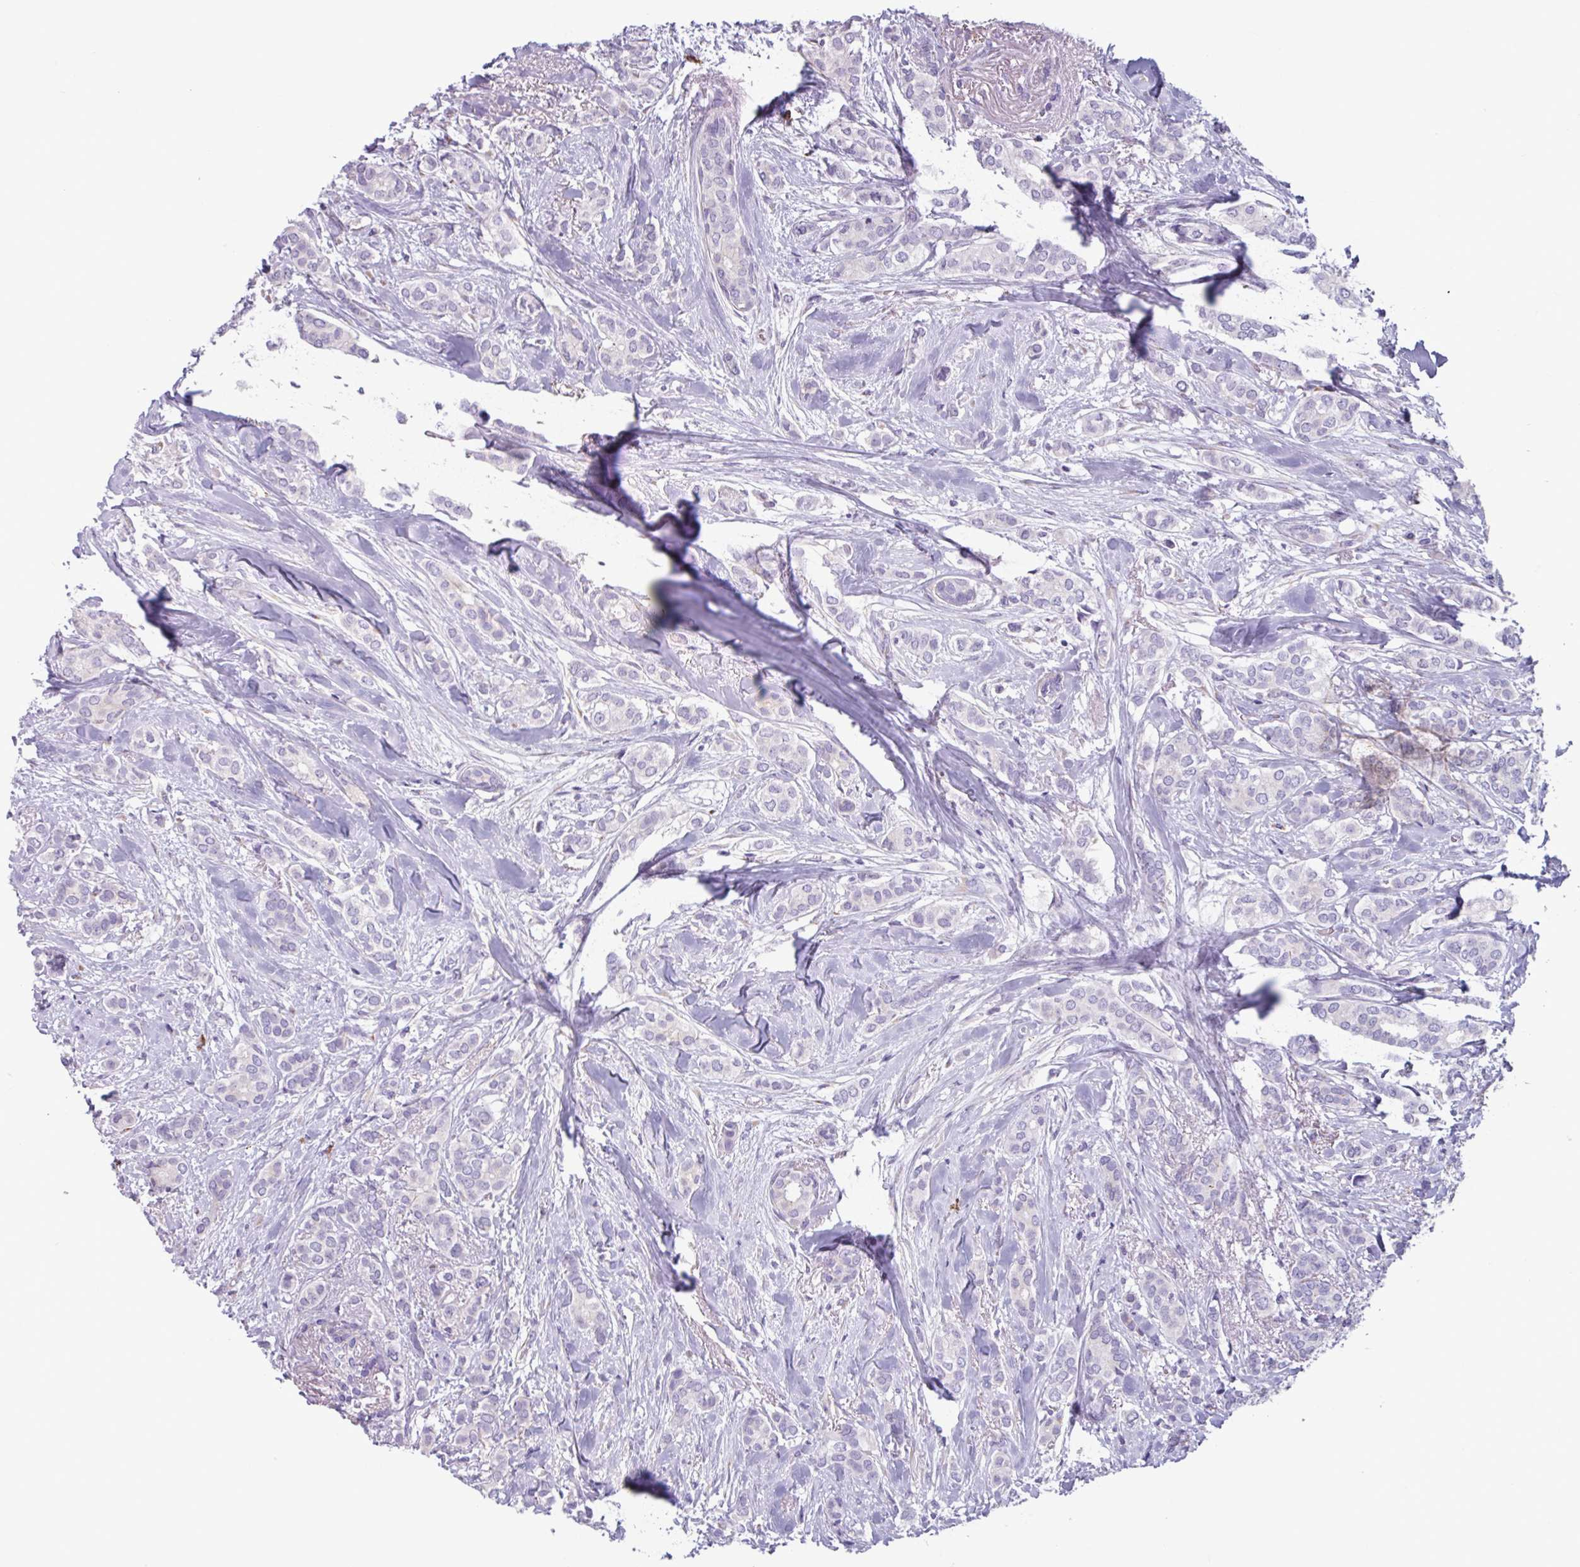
{"staining": {"intensity": "negative", "quantity": "none", "location": "none"}, "tissue": "breast cancer", "cell_type": "Tumor cells", "image_type": "cancer", "snomed": [{"axis": "morphology", "description": "Duct carcinoma"}, {"axis": "topography", "description": "Breast"}], "caption": "IHC of breast invasive ductal carcinoma shows no expression in tumor cells. The staining was performed using DAB (3,3'-diaminobenzidine) to visualize the protein expression in brown, while the nuclei were stained in blue with hematoxylin (Magnification: 20x).", "gene": "ADGRE1", "patient": {"sex": "female", "age": 73}}